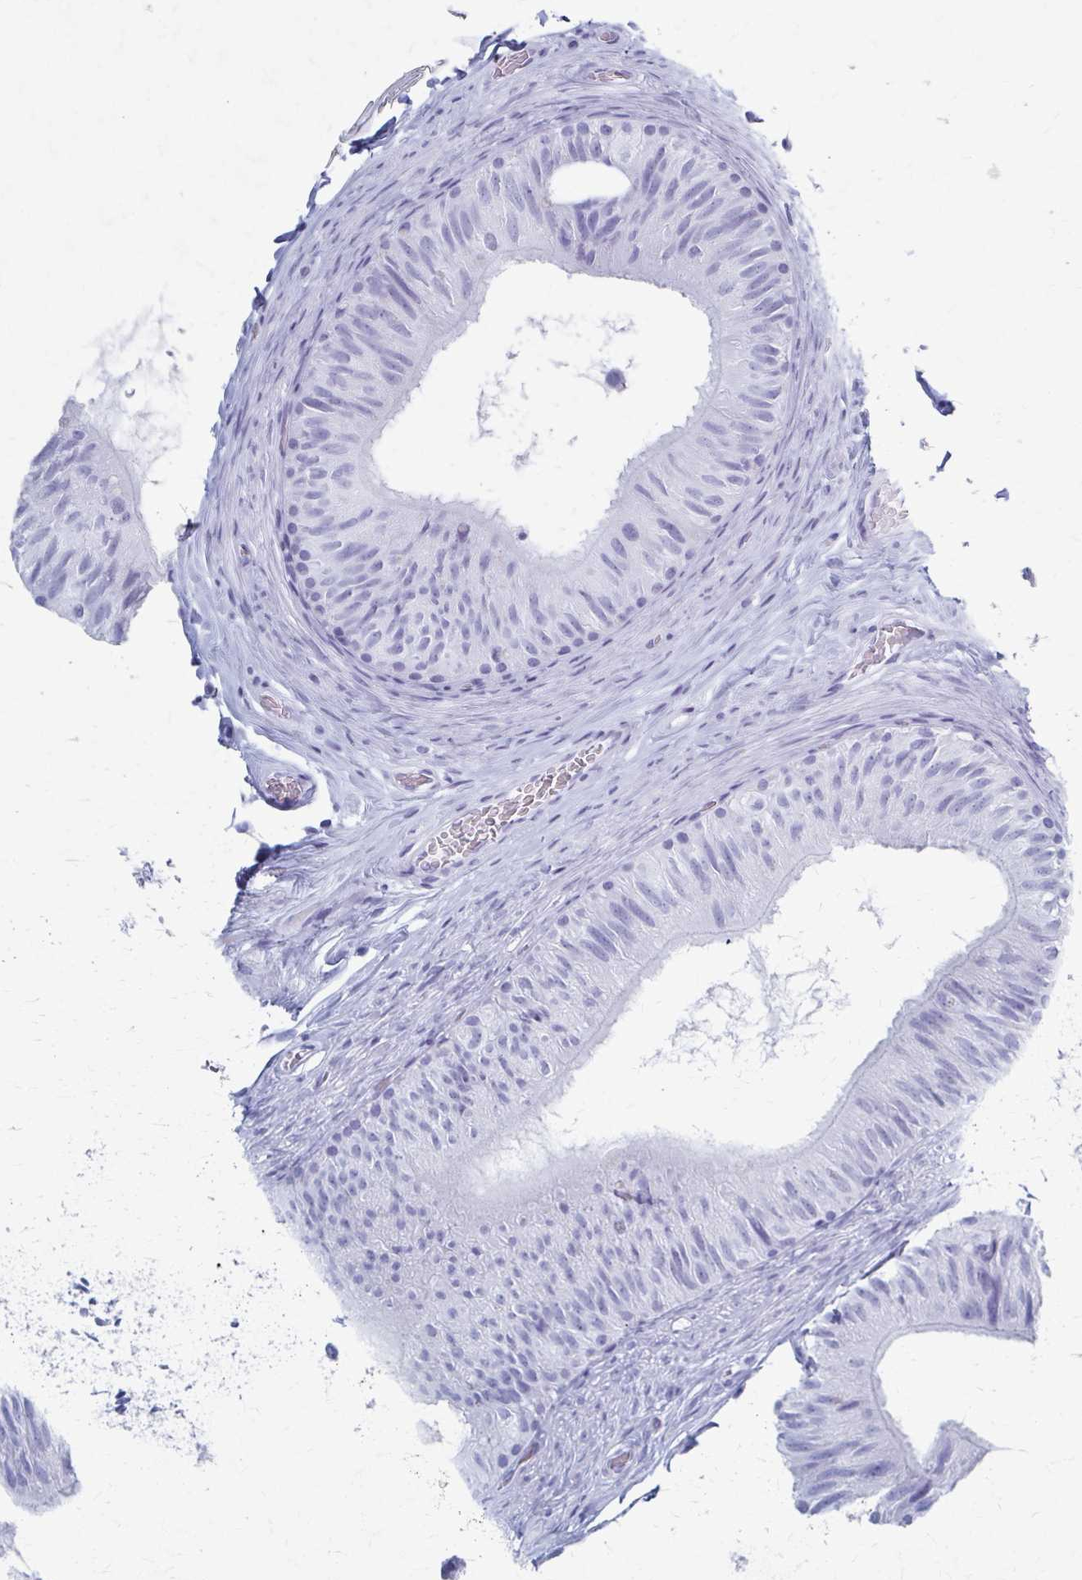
{"staining": {"intensity": "negative", "quantity": "none", "location": "none"}, "tissue": "epididymis", "cell_type": "Glandular cells", "image_type": "normal", "snomed": [{"axis": "morphology", "description": "Normal tissue, NOS"}, {"axis": "topography", "description": "Epididymis, spermatic cord, NOS"}, {"axis": "topography", "description": "Epididymis"}], "caption": "The image demonstrates no staining of glandular cells in benign epididymis. Brightfield microscopy of immunohistochemistry (IHC) stained with DAB (3,3'-diaminobenzidine) (brown) and hematoxylin (blue), captured at high magnification.", "gene": "CELF5", "patient": {"sex": "male", "age": 31}}